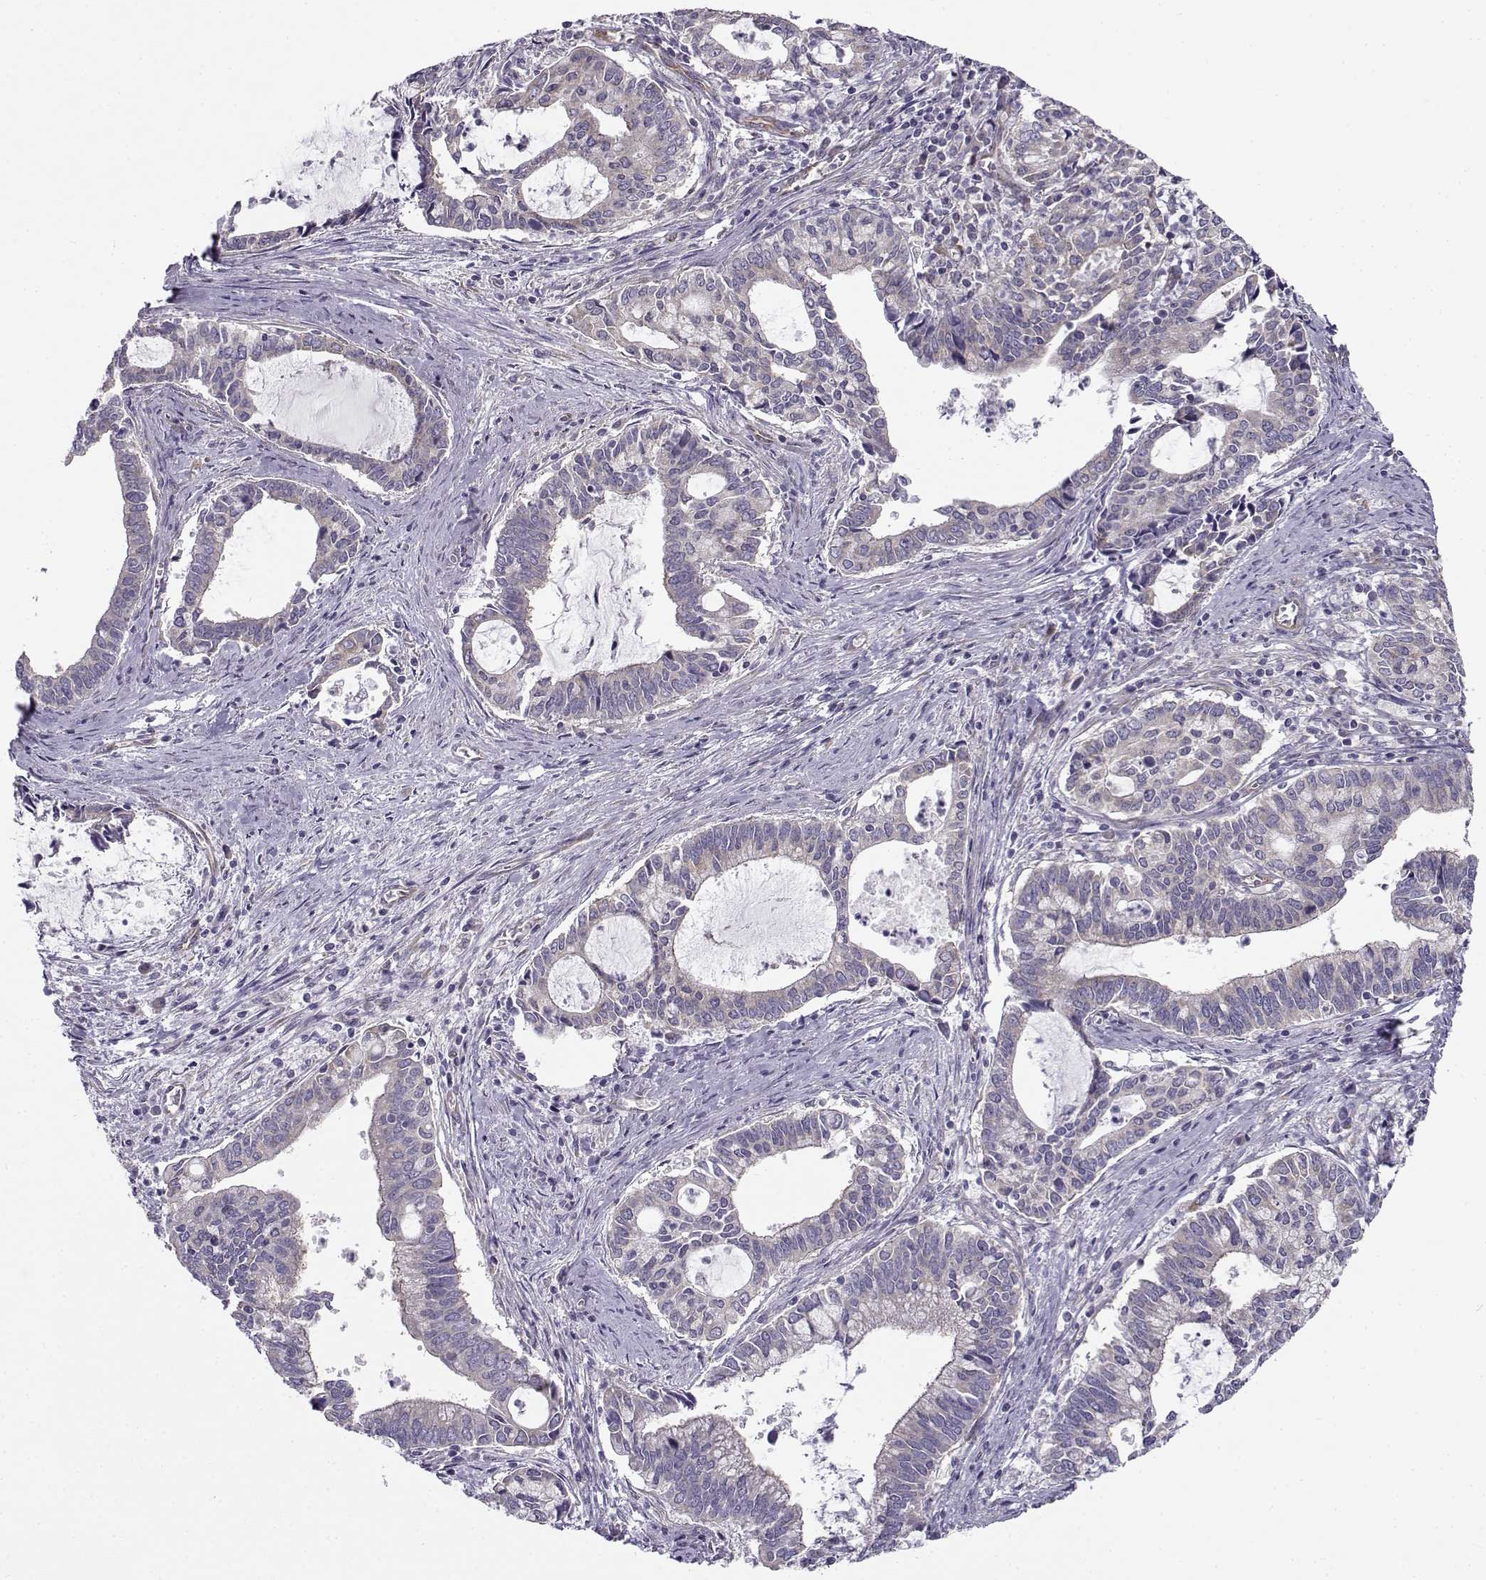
{"staining": {"intensity": "weak", "quantity": "<25%", "location": "cytoplasmic/membranous"}, "tissue": "cervical cancer", "cell_type": "Tumor cells", "image_type": "cancer", "snomed": [{"axis": "morphology", "description": "Adenocarcinoma, NOS"}, {"axis": "topography", "description": "Cervix"}], "caption": "High power microscopy photomicrograph of an immunohistochemistry (IHC) histopathology image of cervical adenocarcinoma, revealing no significant staining in tumor cells.", "gene": "BEND6", "patient": {"sex": "female", "age": 42}}